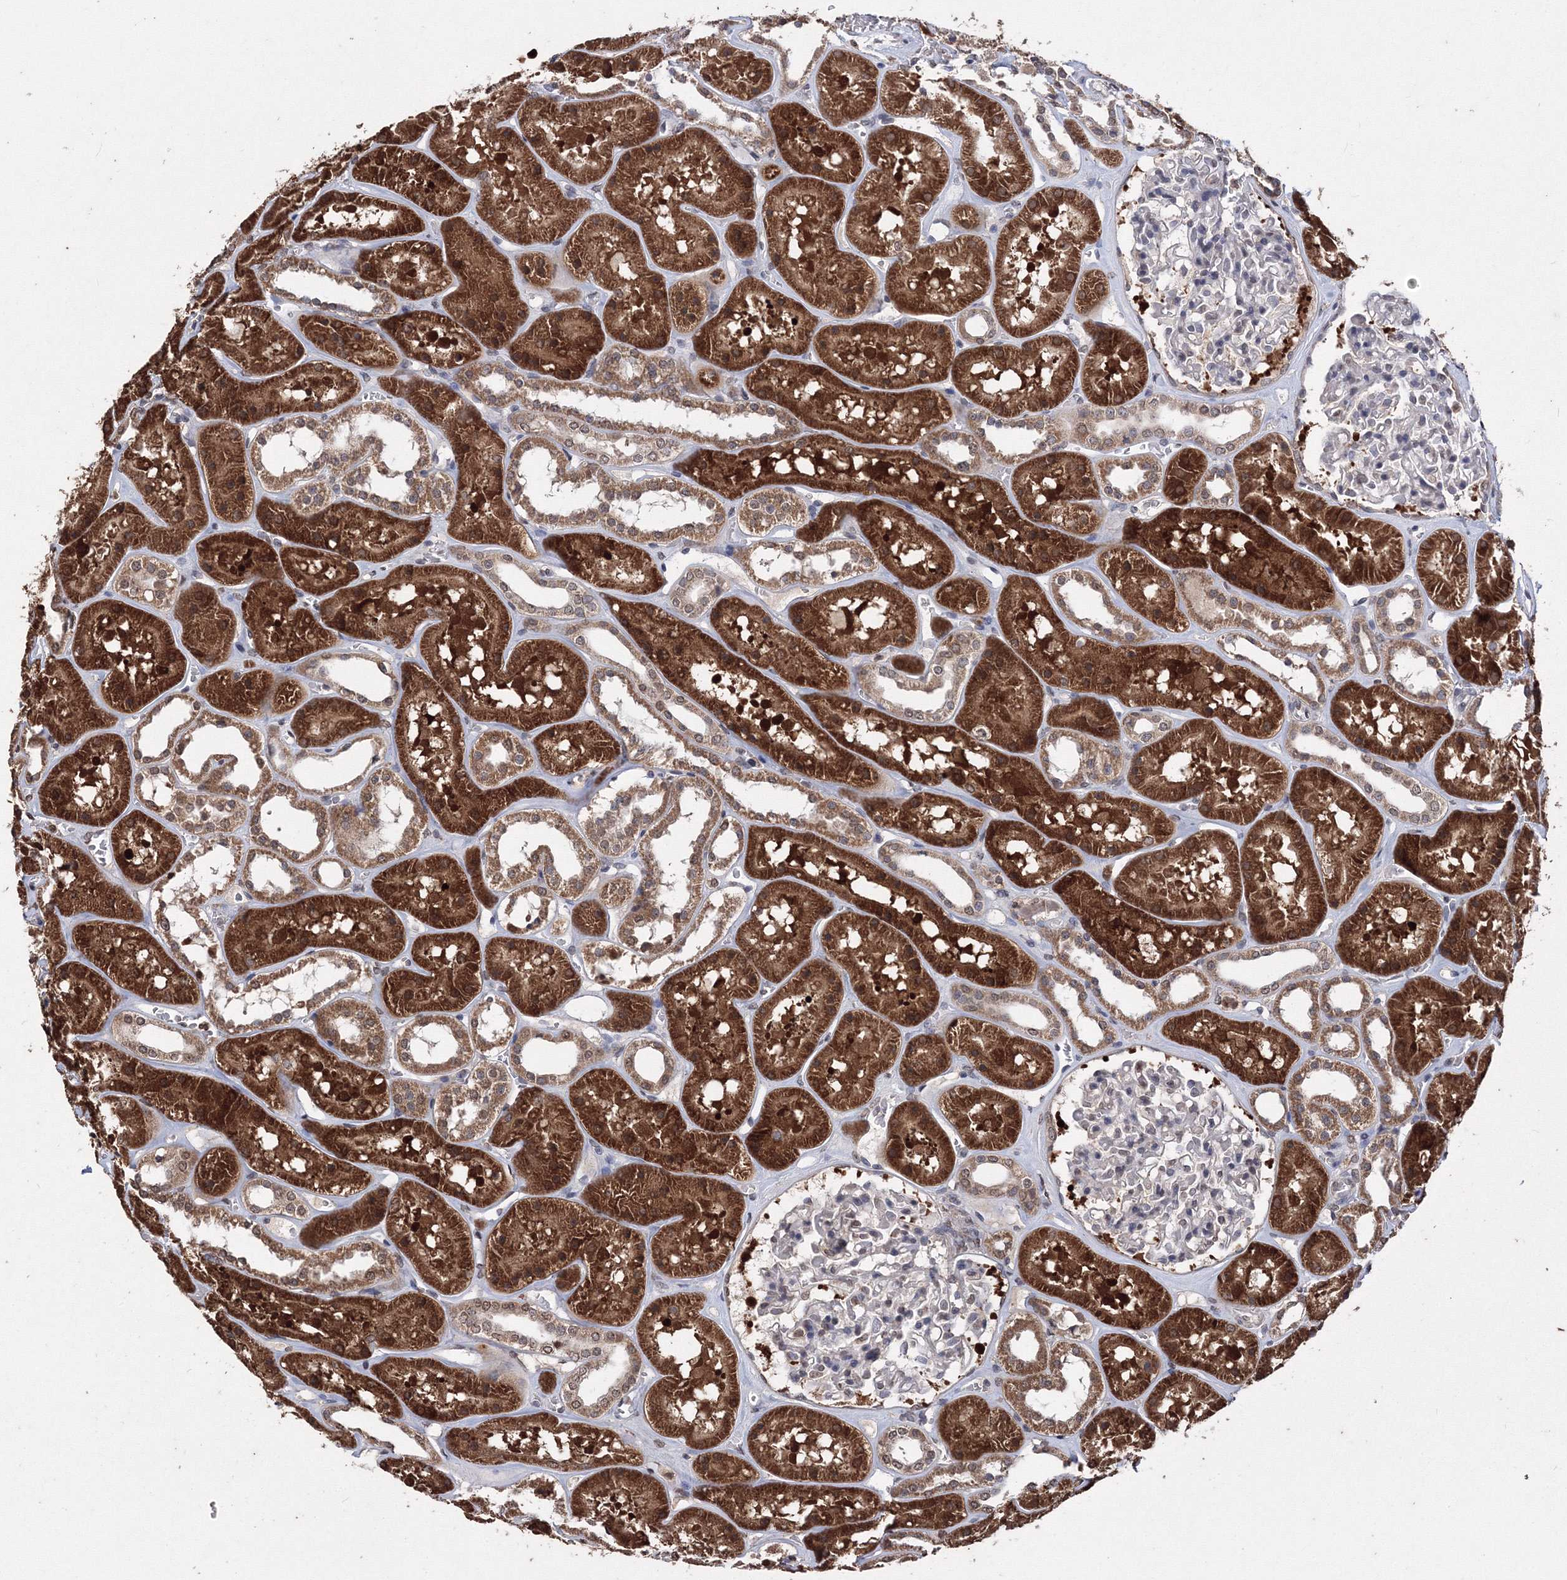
{"staining": {"intensity": "weak", "quantity": "25%-75%", "location": "nuclear"}, "tissue": "kidney", "cell_type": "Cells in glomeruli", "image_type": "normal", "snomed": [{"axis": "morphology", "description": "Normal tissue, NOS"}, {"axis": "topography", "description": "Kidney"}], "caption": "A photomicrograph showing weak nuclear expression in approximately 25%-75% of cells in glomeruli in normal kidney, as visualized by brown immunohistochemical staining.", "gene": "GPN1", "patient": {"sex": "female", "age": 41}}